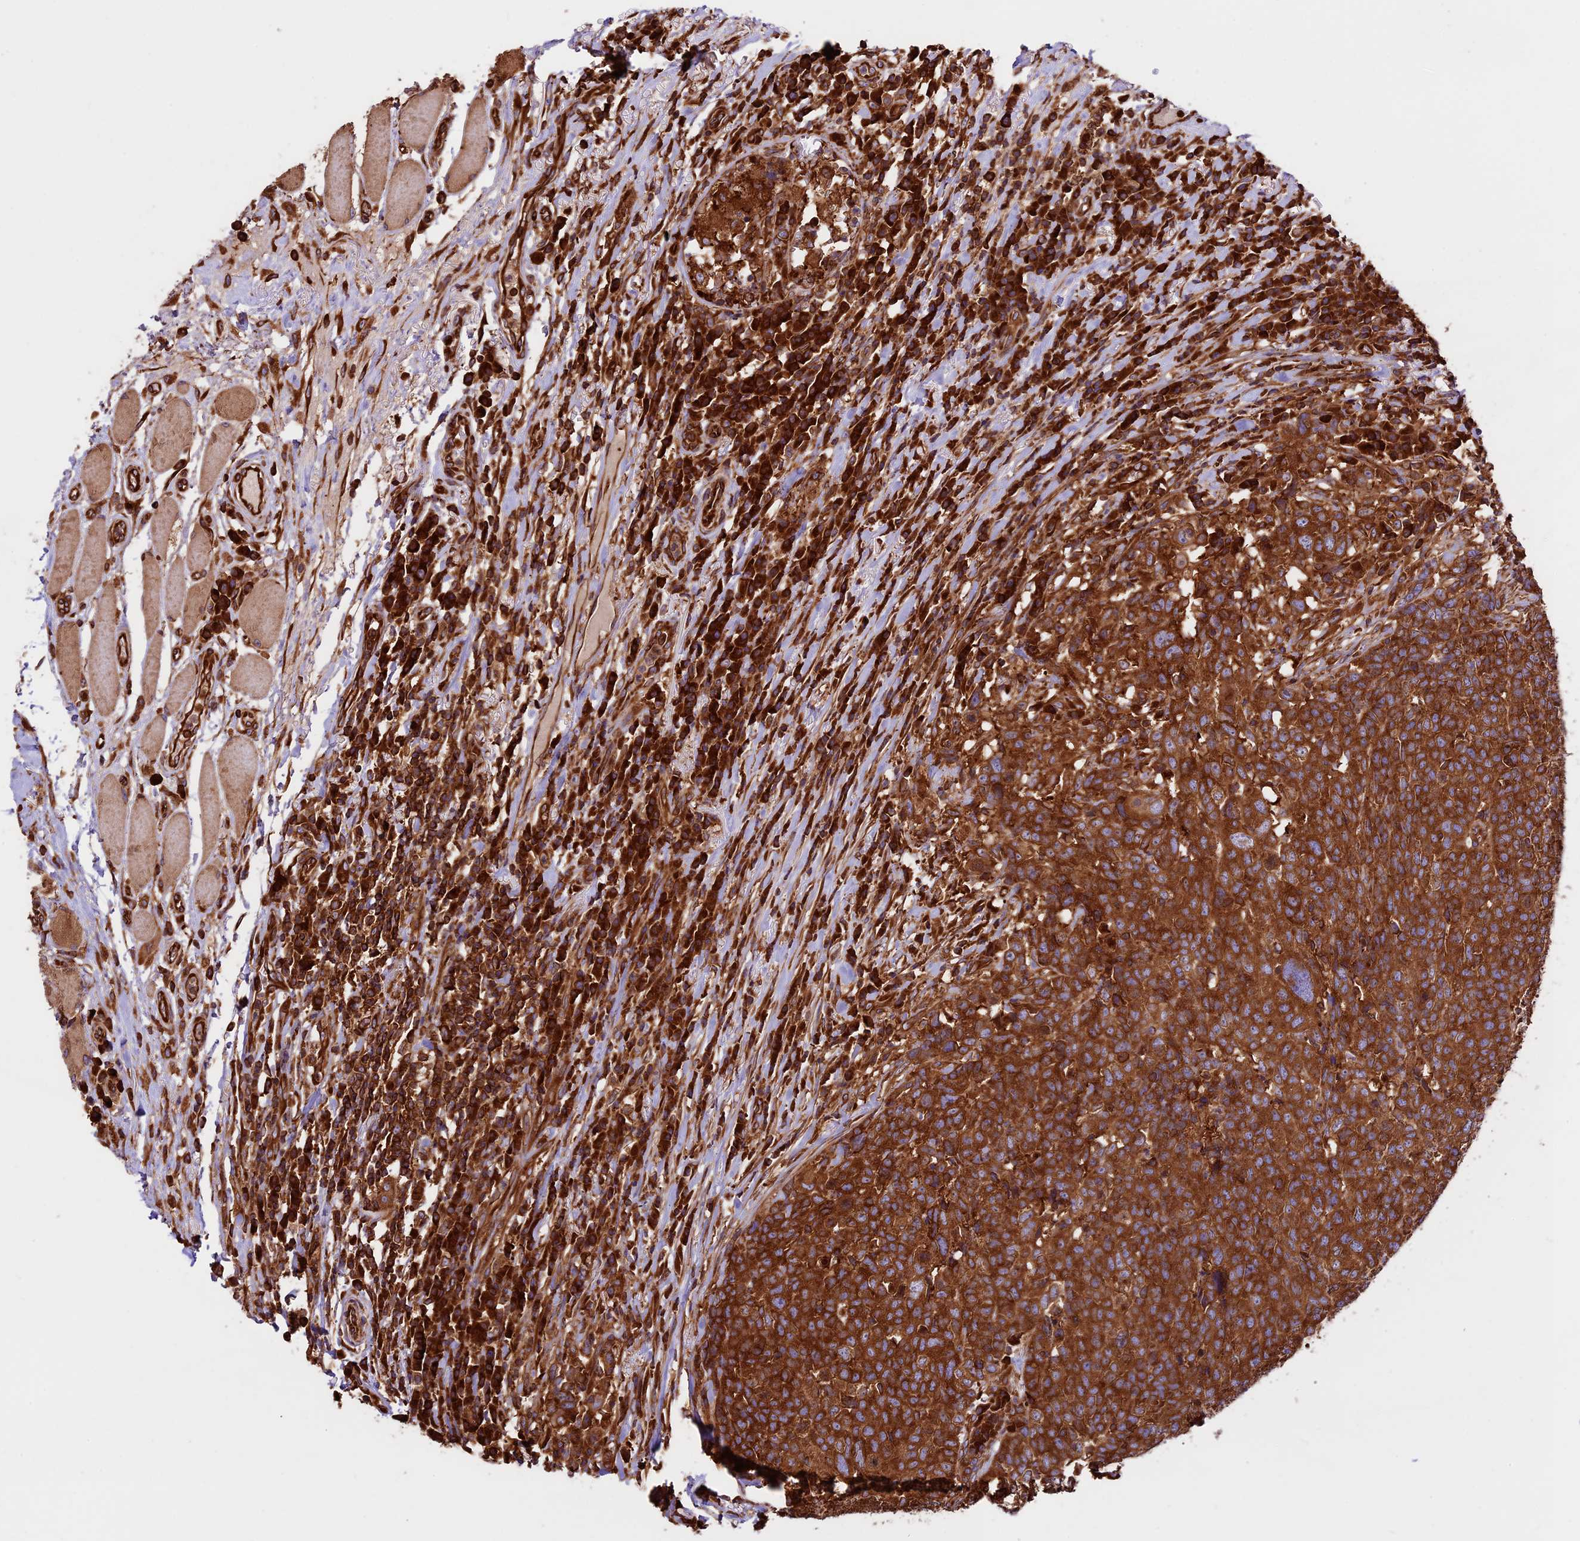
{"staining": {"intensity": "strong", "quantity": ">75%", "location": "cytoplasmic/membranous"}, "tissue": "head and neck cancer", "cell_type": "Tumor cells", "image_type": "cancer", "snomed": [{"axis": "morphology", "description": "Squamous cell carcinoma, NOS"}, {"axis": "topography", "description": "Head-Neck"}], "caption": "Tumor cells demonstrate high levels of strong cytoplasmic/membranous positivity in about >75% of cells in head and neck cancer.", "gene": "KARS1", "patient": {"sex": "male", "age": 66}}